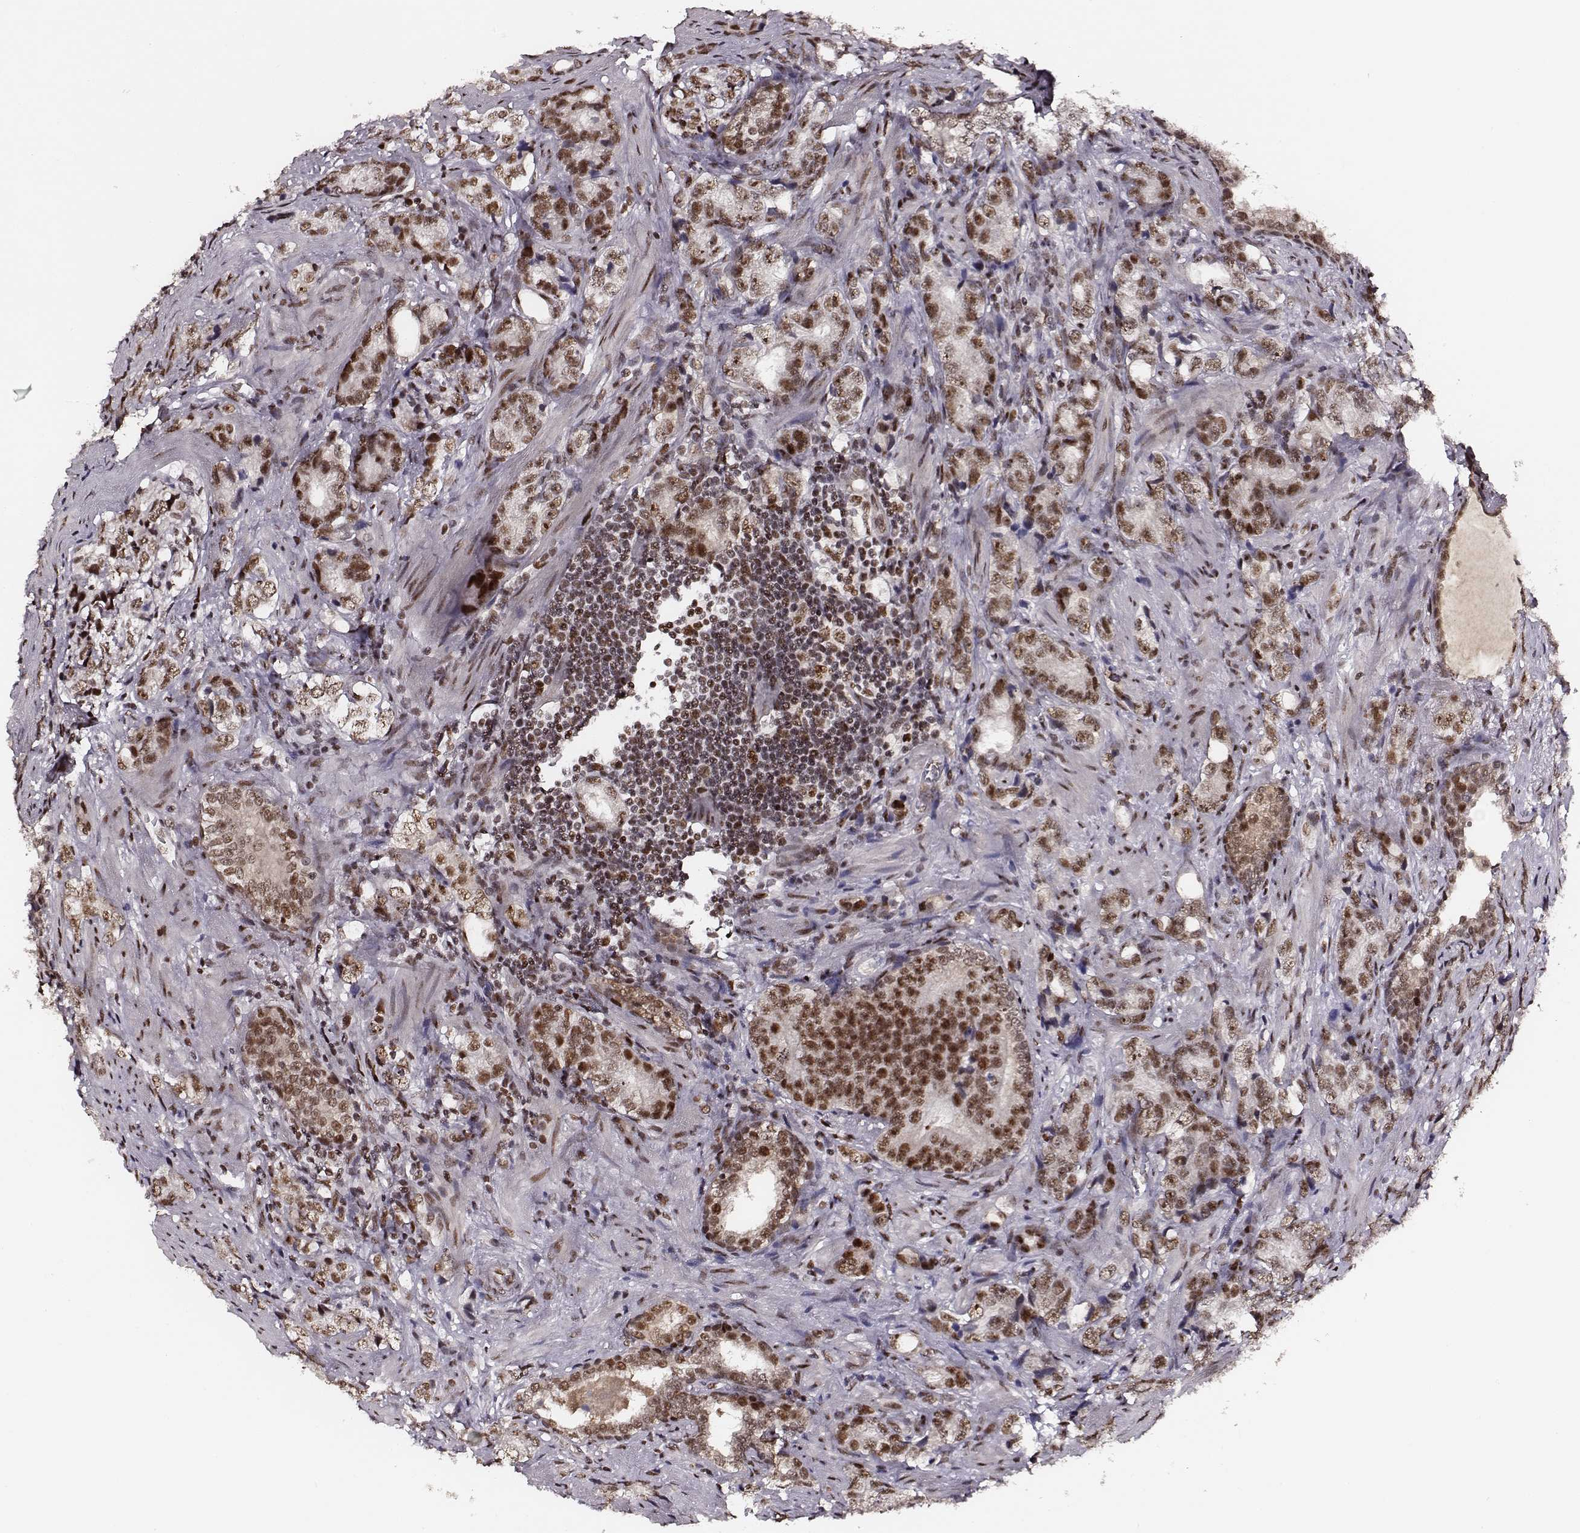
{"staining": {"intensity": "strong", "quantity": ">75%", "location": "nuclear"}, "tissue": "prostate cancer", "cell_type": "Tumor cells", "image_type": "cancer", "snomed": [{"axis": "morphology", "description": "Adenocarcinoma, NOS"}, {"axis": "topography", "description": "Prostate and seminal vesicle, NOS"}], "caption": "A histopathology image showing strong nuclear staining in approximately >75% of tumor cells in prostate cancer (adenocarcinoma), as visualized by brown immunohistochemical staining.", "gene": "PPARA", "patient": {"sex": "male", "age": 63}}